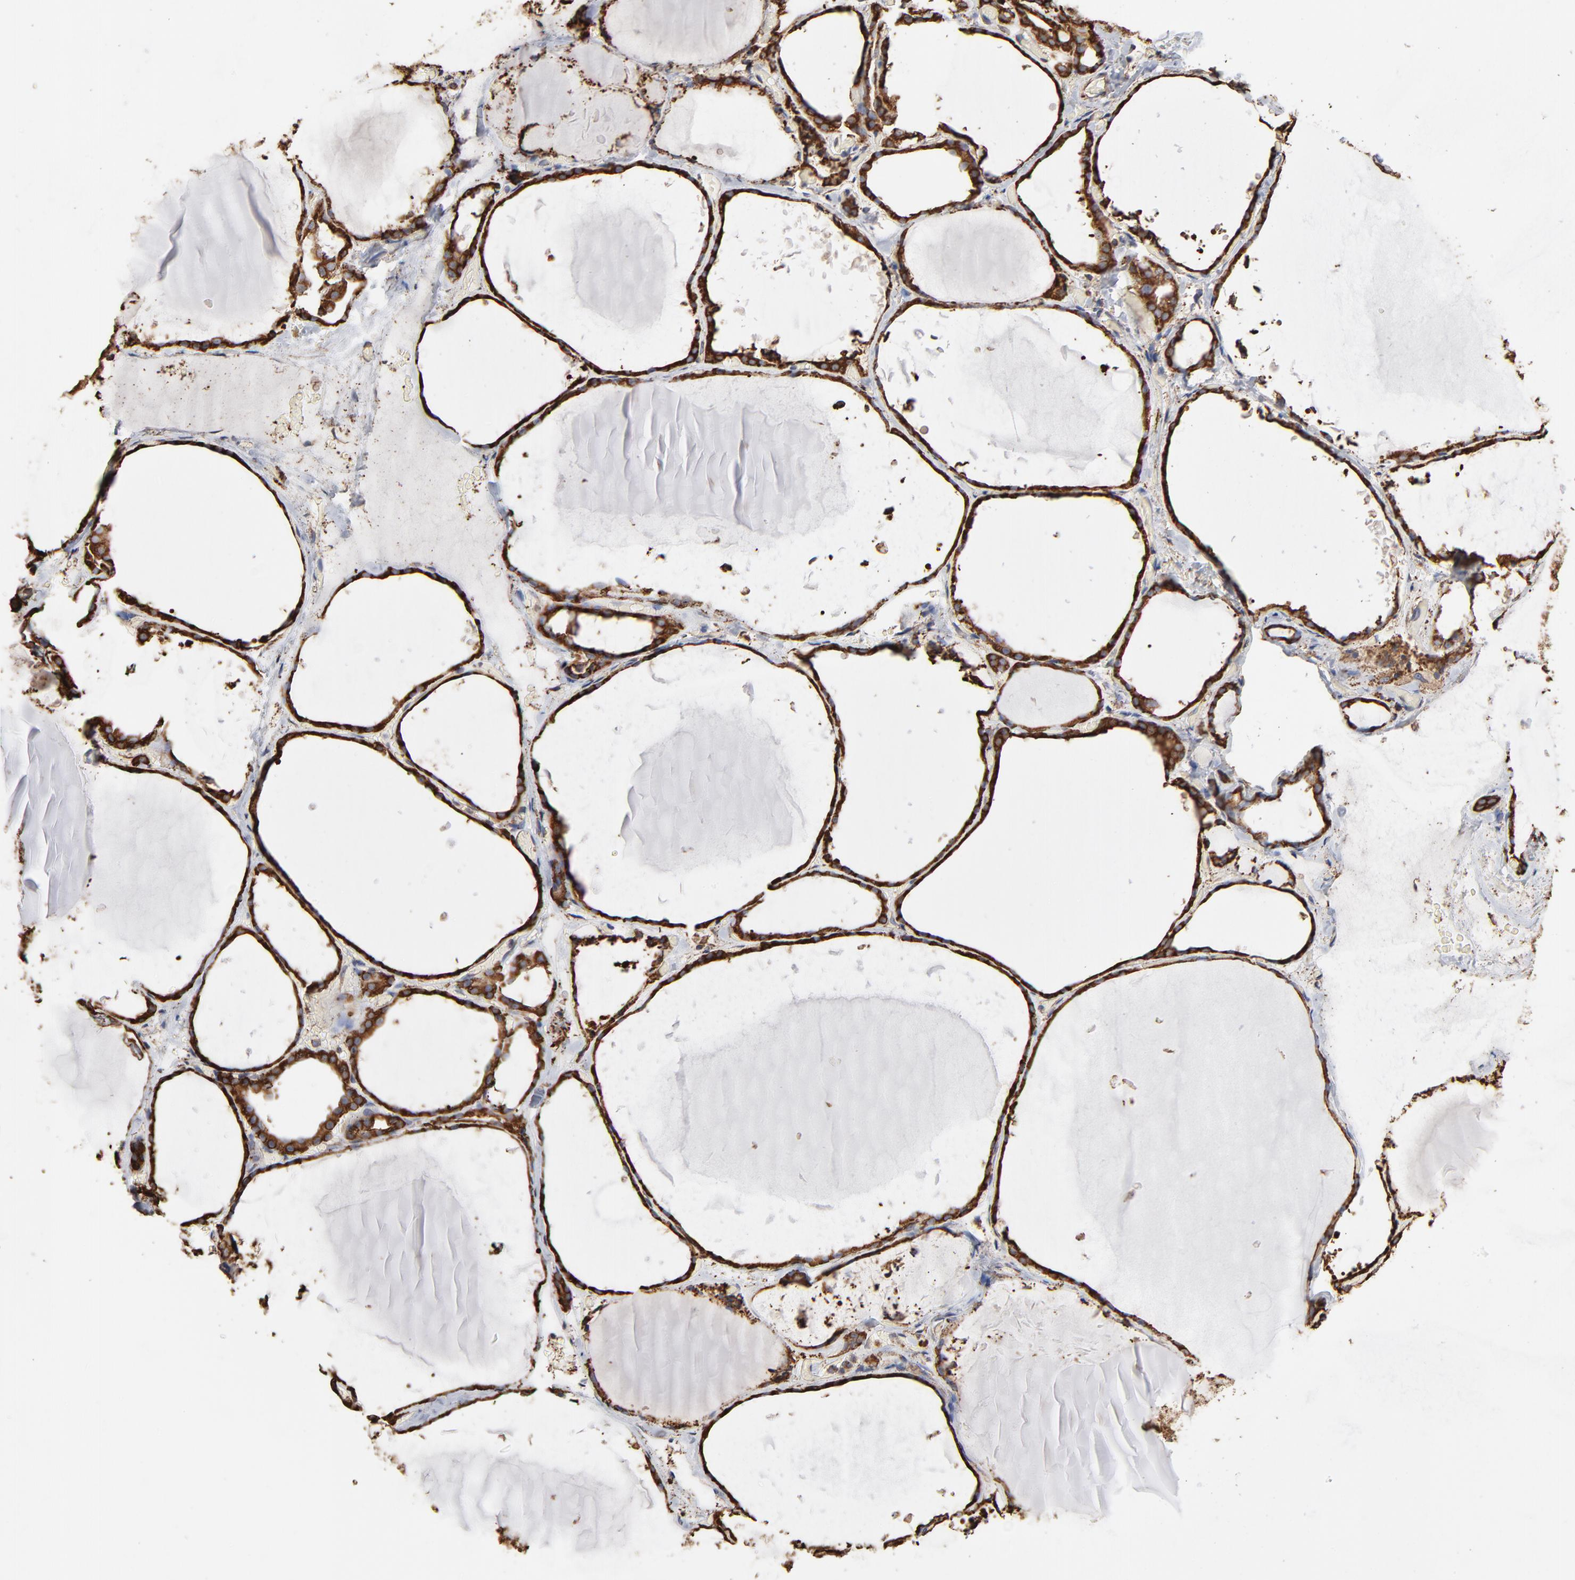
{"staining": {"intensity": "strong", "quantity": ">75%", "location": "cytoplasmic/membranous"}, "tissue": "thyroid gland", "cell_type": "Glandular cells", "image_type": "normal", "snomed": [{"axis": "morphology", "description": "Normal tissue, NOS"}, {"axis": "topography", "description": "Thyroid gland"}], "caption": "About >75% of glandular cells in unremarkable human thyroid gland exhibit strong cytoplasmic/membranous protein expression as visualized by brown immunohistochemical staining.", "gene": "PDIA3", "patient": {"sex": "female", "age": 22}}